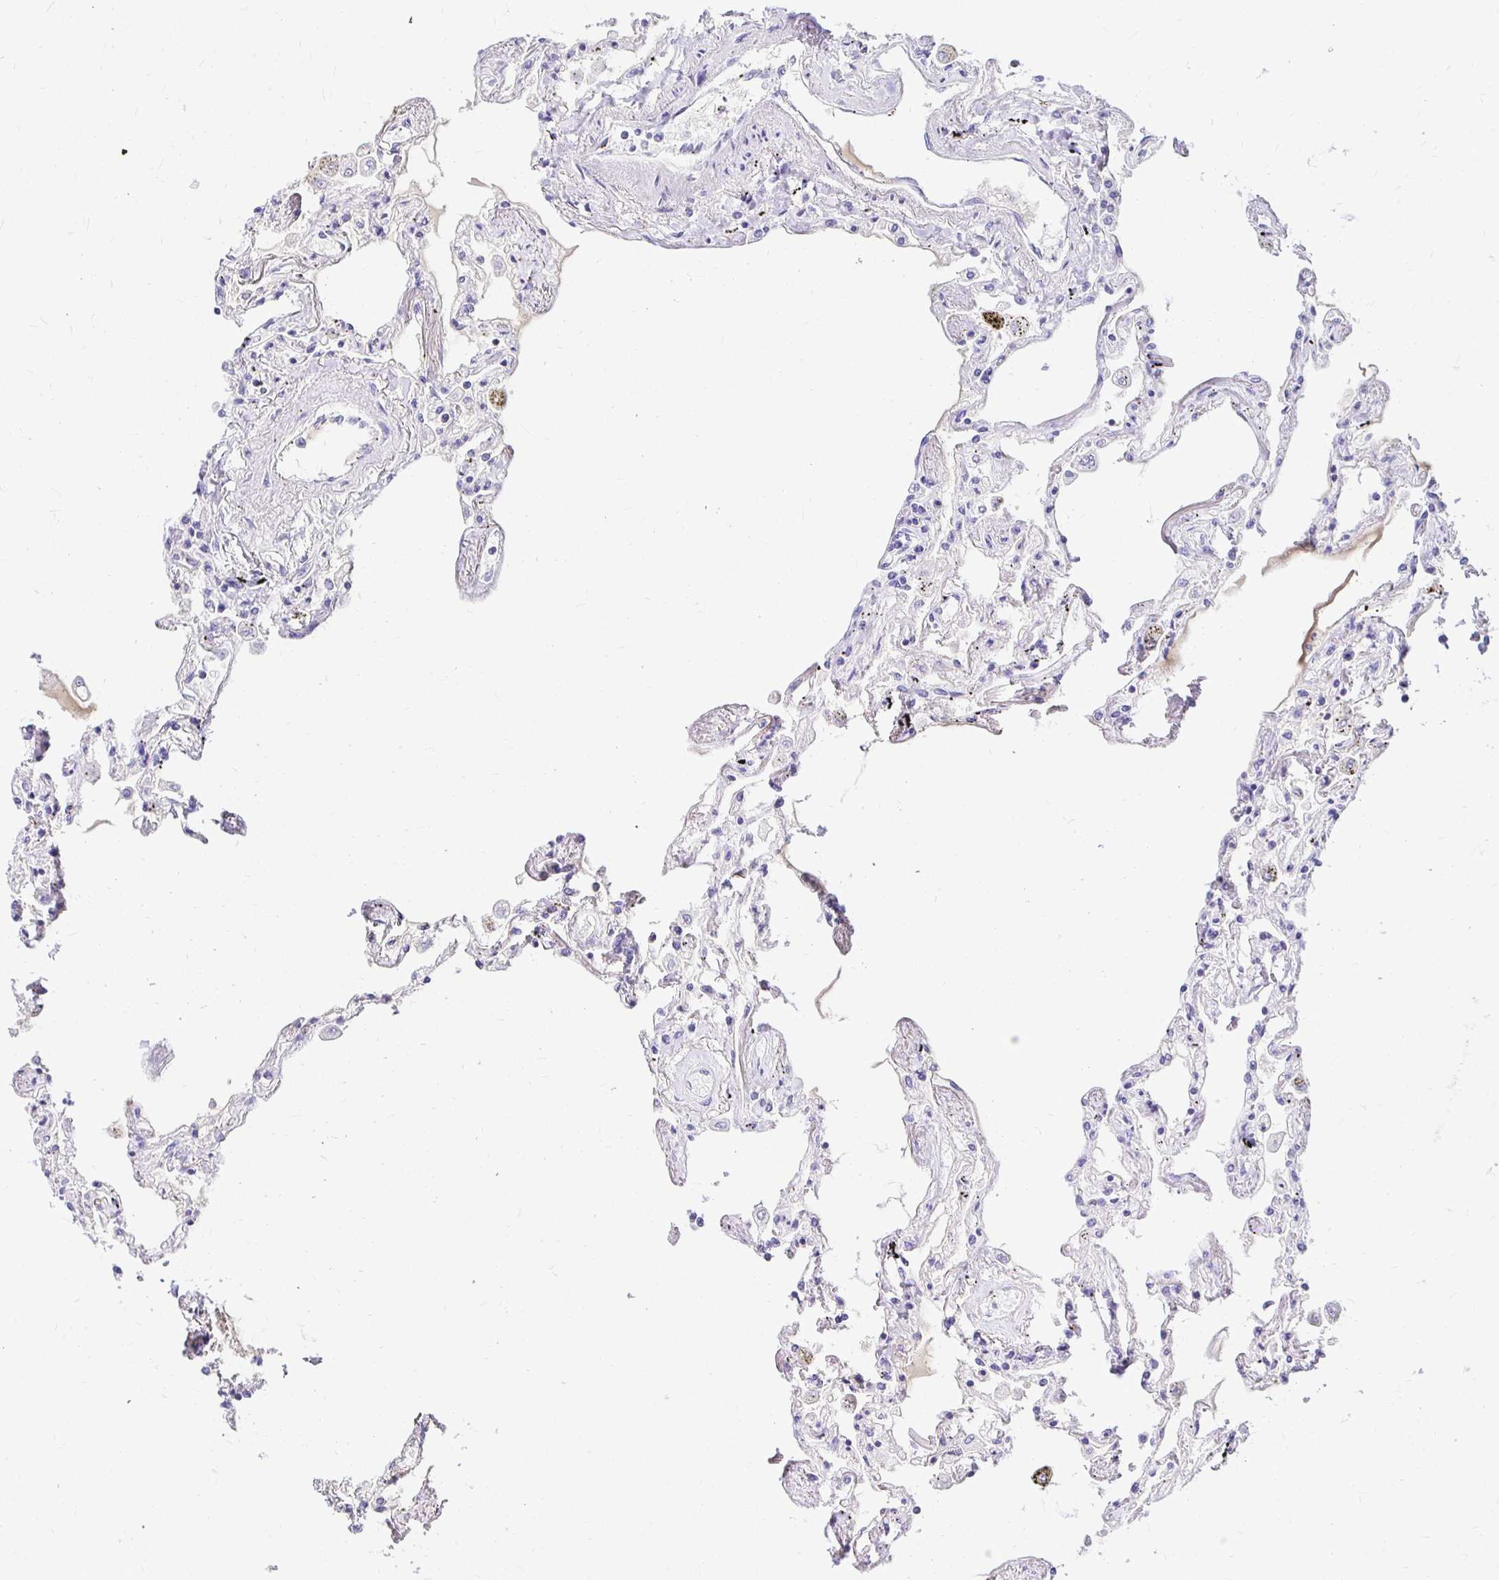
{"staining": {"intensity": "negative", "quantity": "none", "location": "none"}, "tissue": "lung", "cell_type": "Alveolar cells", "image_type": "normal", "snomed": [{"axis": "morphology", "description": "Normal tissue, NOS"}, {"axis": "morphology", "description": "Adenocarcinoma, NOS"}, {"axis": "topography", "description": "Cartilage tissue"}, {"axis": "topography", "description": "Lung"}], "caption": "Immunohistochemistry histopathology image of benign lung stained for a protein (brown), which exhibits no staining in alveolar cells. (Brightfield microscopy of DAB IHC at high magnification).", "gene": "TAF1D", "patient": {"sex": "female", "age": 67}}